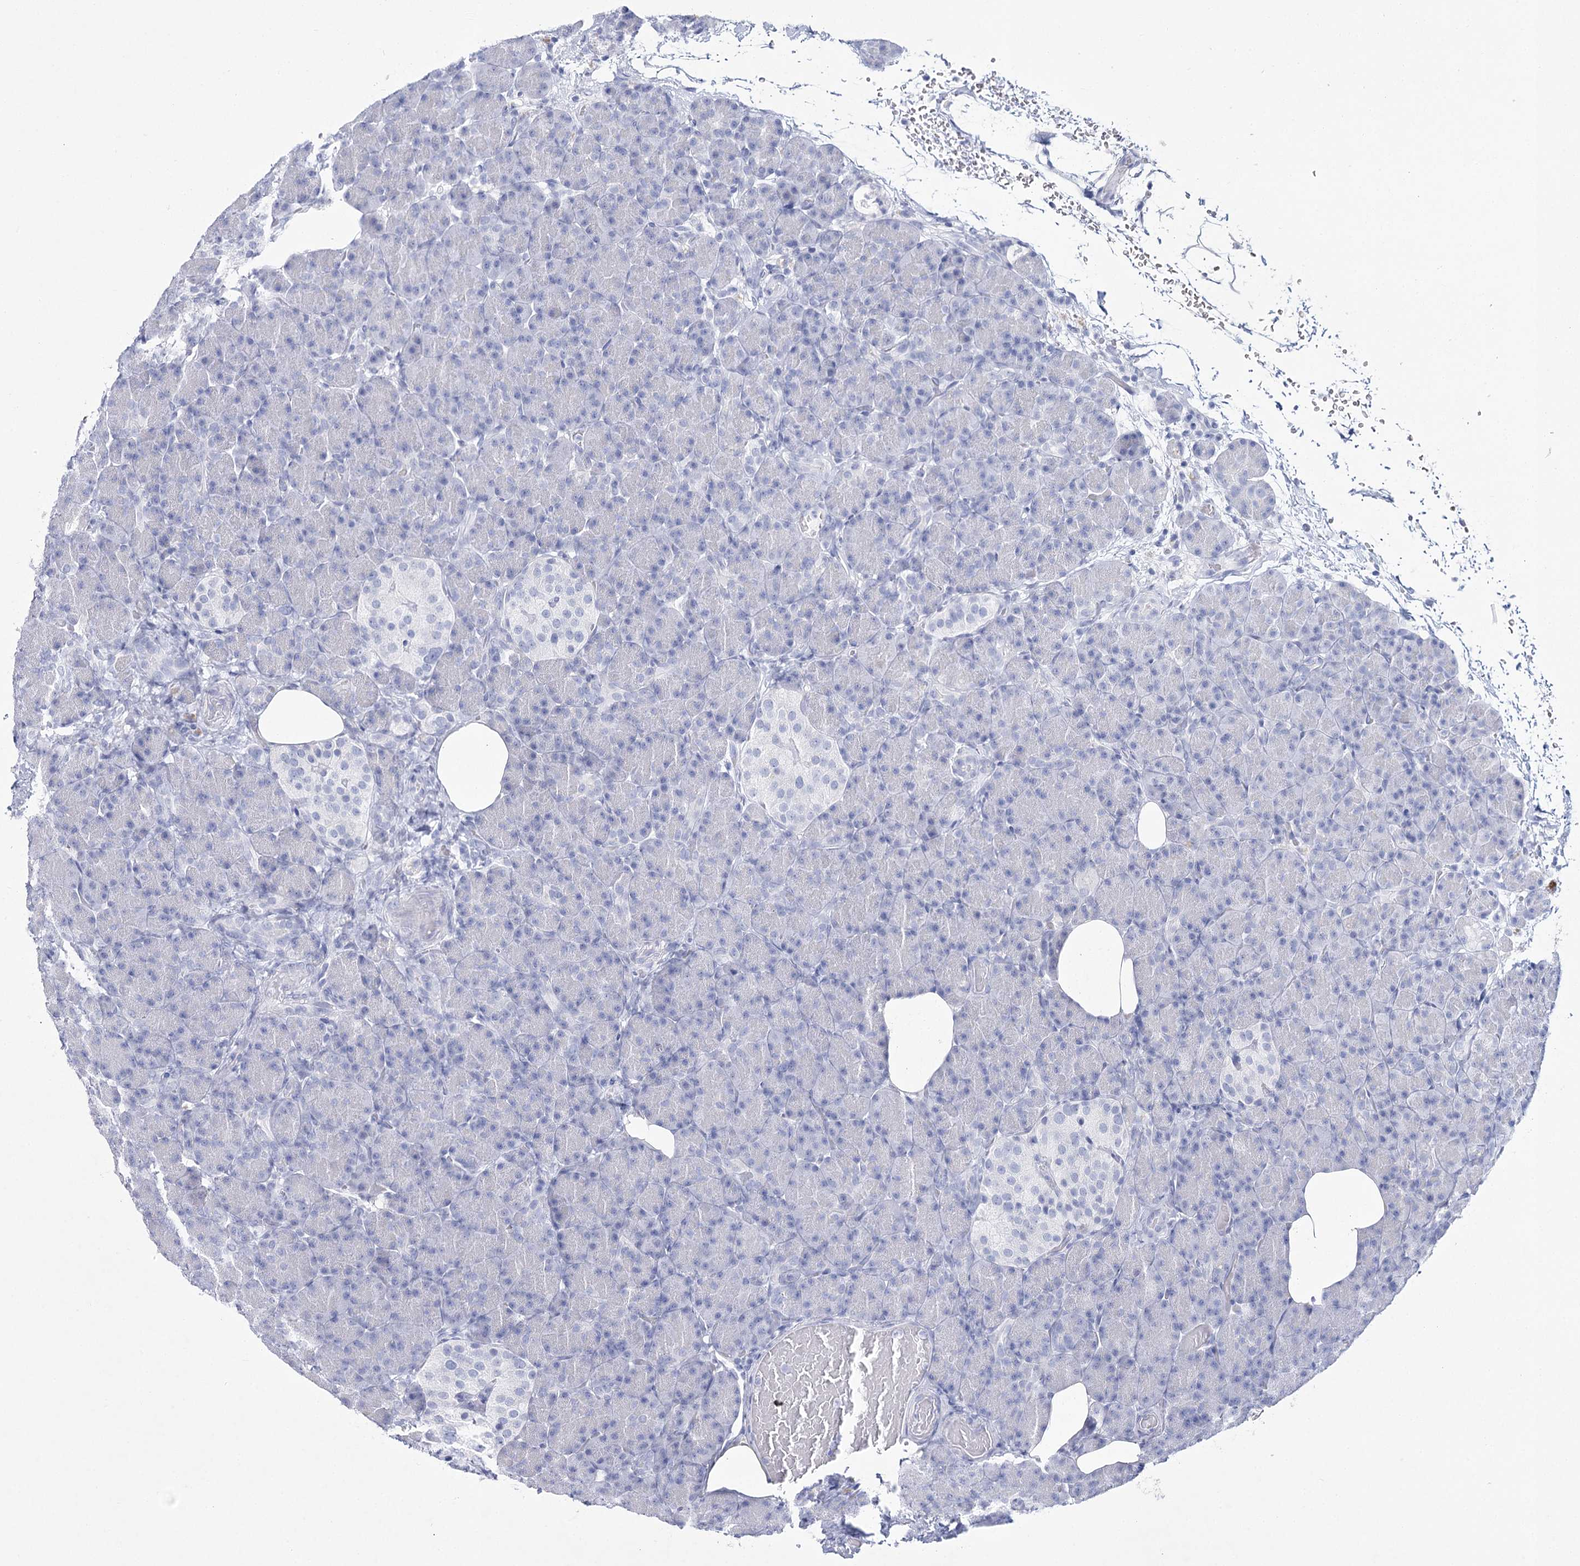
{"staining": {"intensity": "negative", "quantity": "none", "location": "none"}, "tissue": "pancreas", "cell_type": "Exocrine glandular cells", "image_type": "normal", "snomed": [{"axis": "morphology", "description": "Normal tissue, NOS"}, {"axis": "topography", "description": "Pancreas"}], "caption": "The photomicrograph reveals no significant positivity in exocrine glandular cells of pancreas.", "gene": "RNF186", "patient": {"sex": "female", "age": 43}}